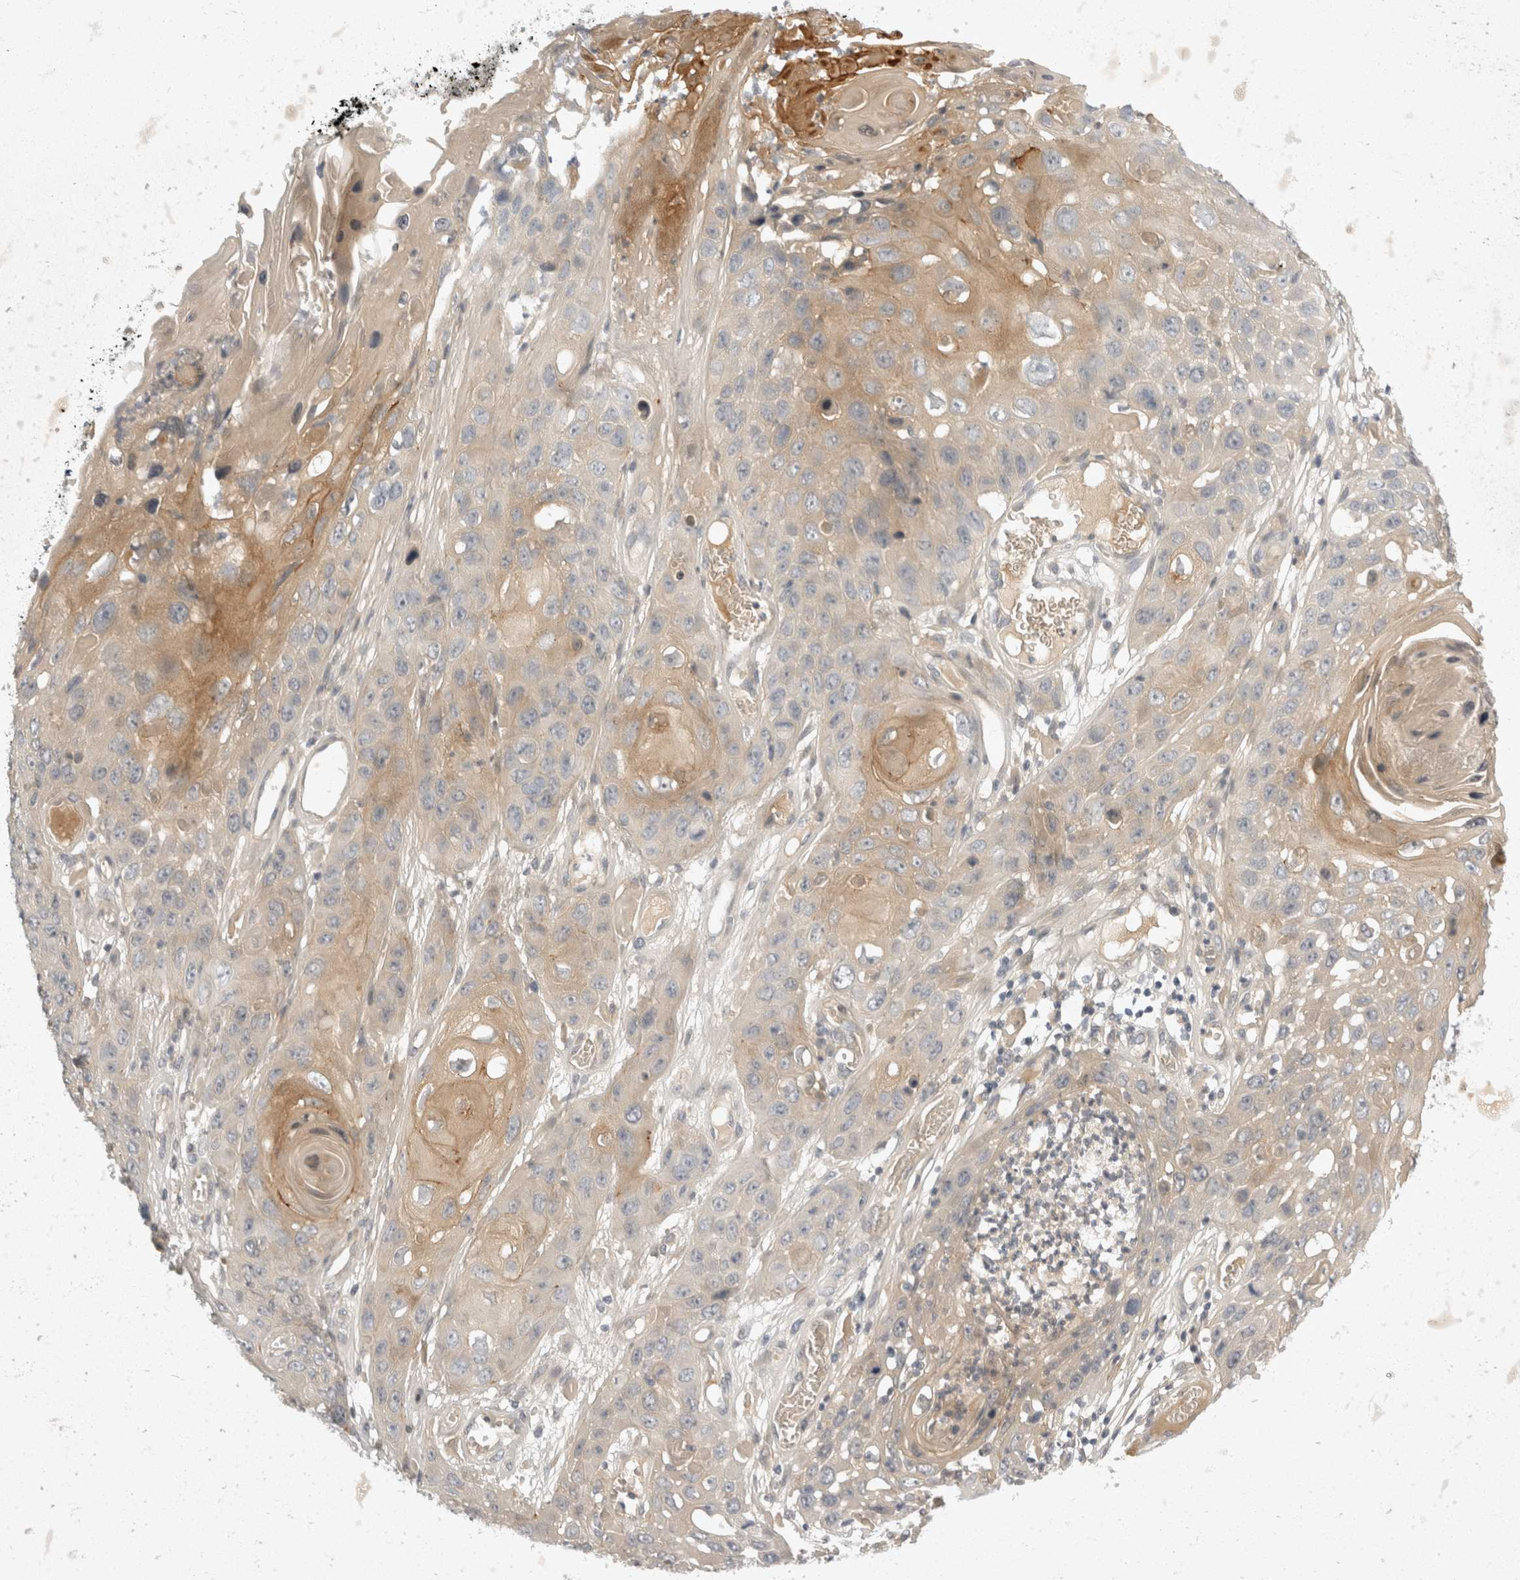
{"staining": {"intensity": "weak", "quantity": "25%-75%", "location": "cytoplasmic/membranous"}, "tissue": "skin cancer", "cell_type": "Tumor cells", "image_type": "cancer", "snomed": [{"axis": "morphology", "description": "Squamous cell carcinoma, NOS"}, {"axis": "topography", "description": "Skin"}], "caption": "Brown immunohistochemical staining in human skin cancer exhibits weak cytoplasmic/membranous expression in about 25%-75% of tumor cells.", "gene": "TOM1L2", "patient": {"sex": "male", "age": 55}}